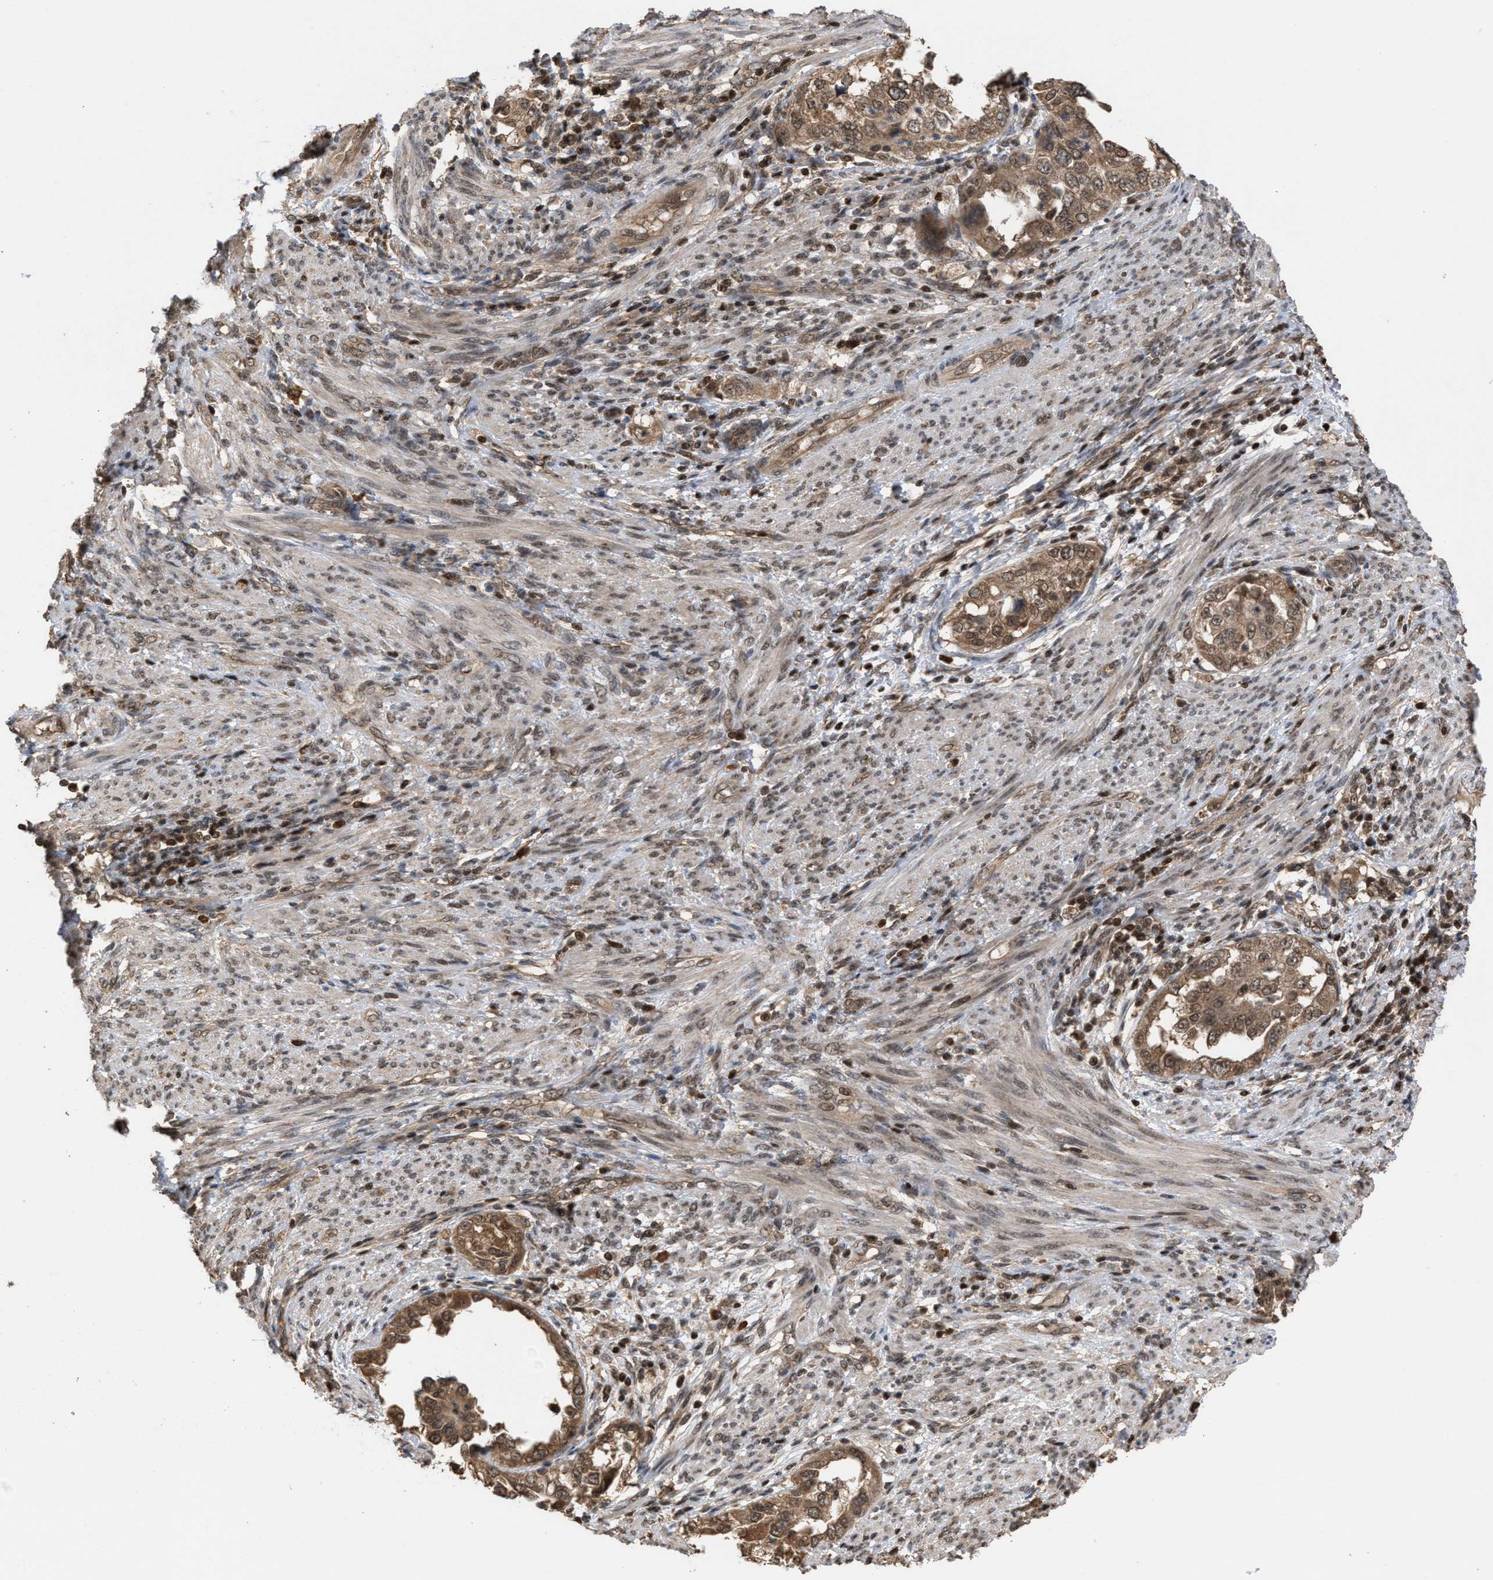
{"staining": {"intensity": "moderate", "quantity": ">75%", "location": "cytoplasmic/membranous"}, "tissue": "endometrial cancer", "cell_type": "Tumor cells", "image_type": "cancer", "snomed": [{"axis": "morphology", "description": "Adenocarcinoma, NOS"}, {"axis": "topography", "description": "Endometrium"}], "caption": "Immunohistochemical staining of human endometrial cancer (adenocarcinoma) exhibits medium levels of moderate cytoplasmic/membranous positivity in approximately >75% of tumor cells.", "gene": "C9orf78", "patient": {"sex": "female", "age": 85}}